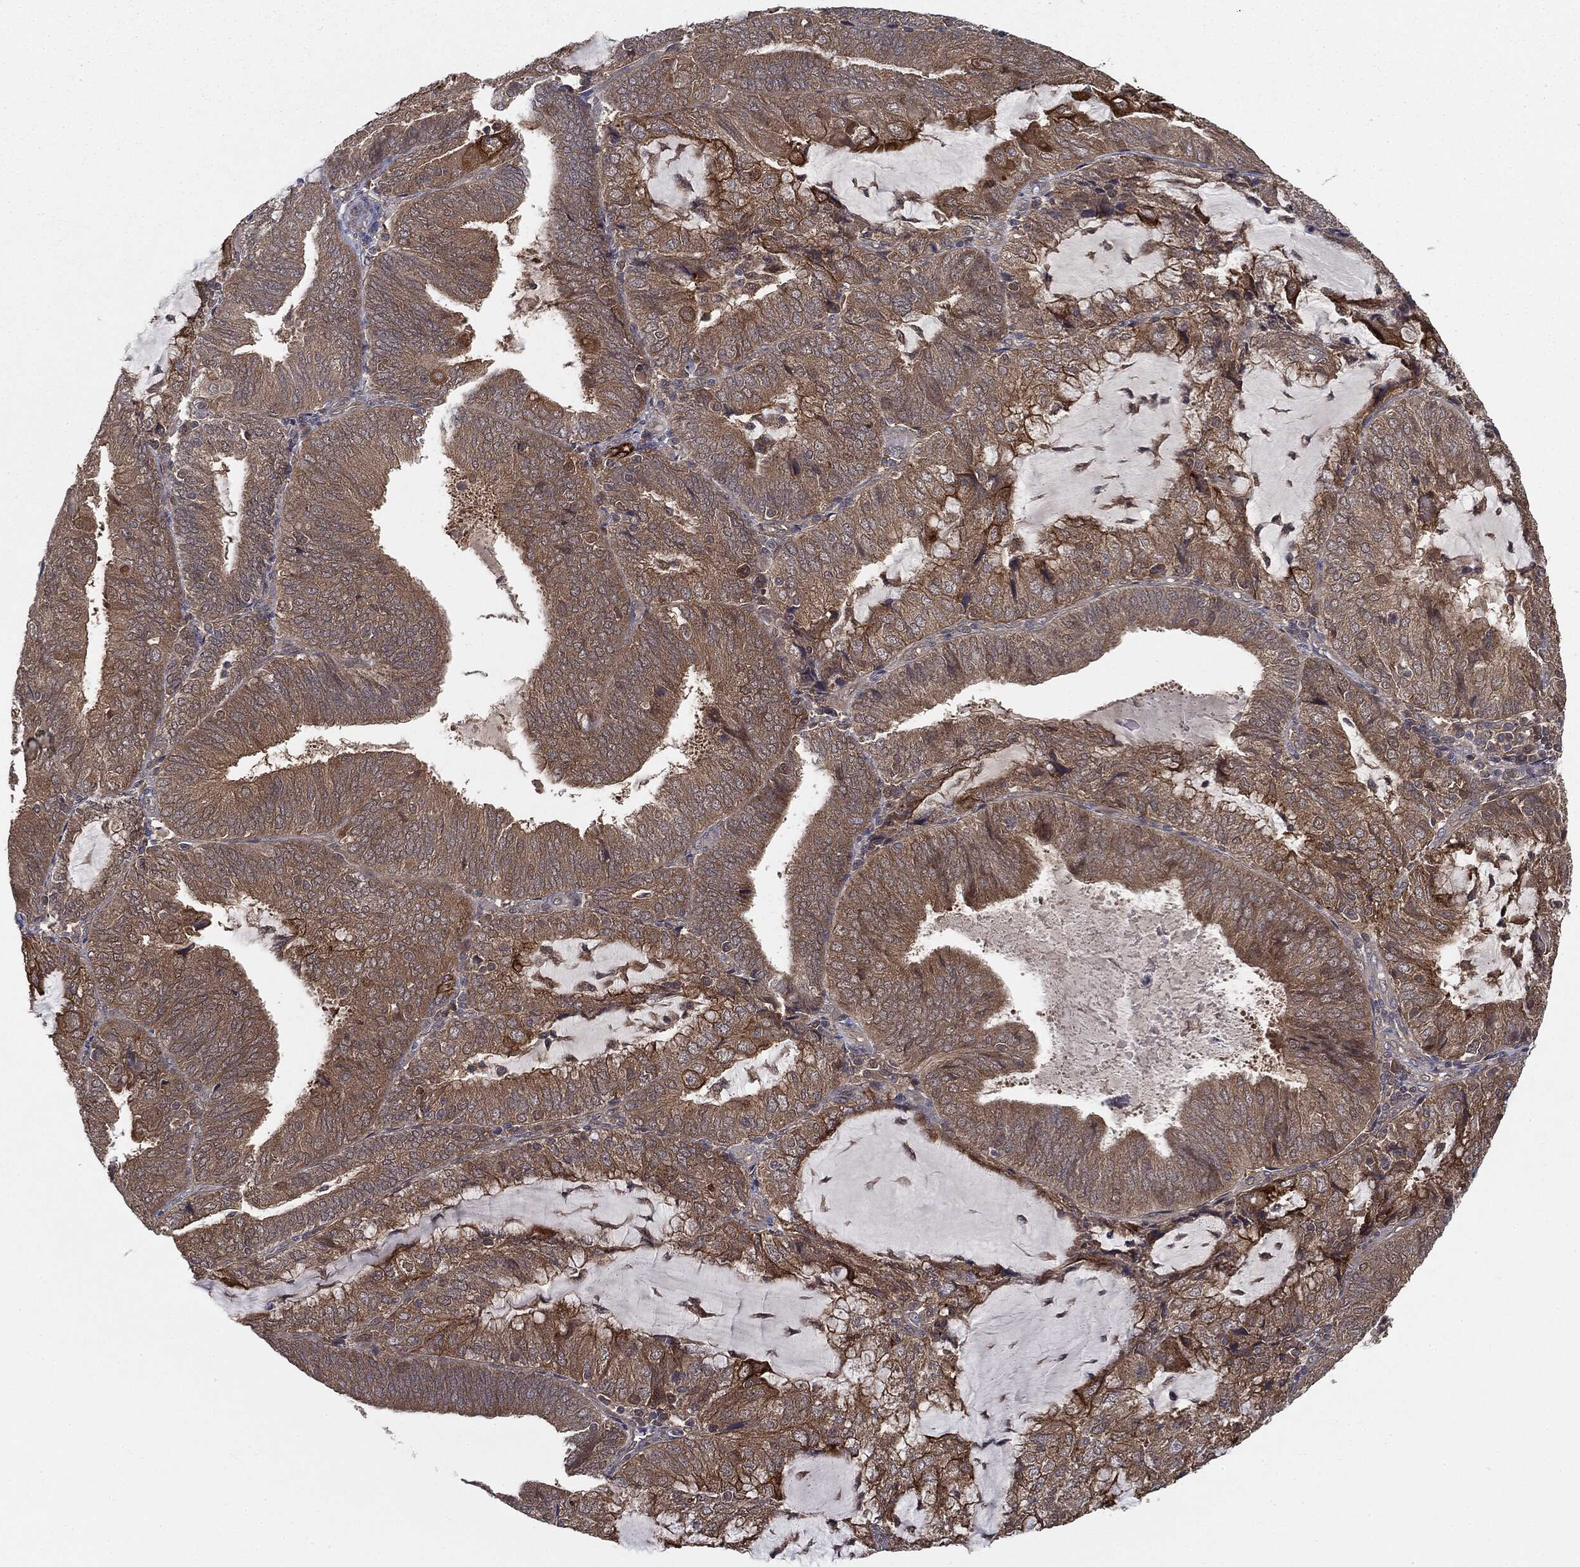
{"staining": {"intensity": "moderate", "quantity": ">75%", "location": "cytoplasmic/membranous"}, "tissue": "endometrial cancer", "cell_type": "Tumor cells", "image_type": "cancer", "snomed": [{"axis": "morphology", "description": "Adenocarcinoma, NOS"}, {"axis": "topography", "description": "Endometrium"}], "caption": "Endometrial cancer (adenocarcinoma) was stained to show a protein in brown. There is medium levels of moderate cytoplasmic/membranous expression in about >75% of tumor cells. Ihc stains the protein of interest in brown and the nuclei are stained blue.", "gene": "KRT7", "patient": {"sex": "female", "age": 81}}